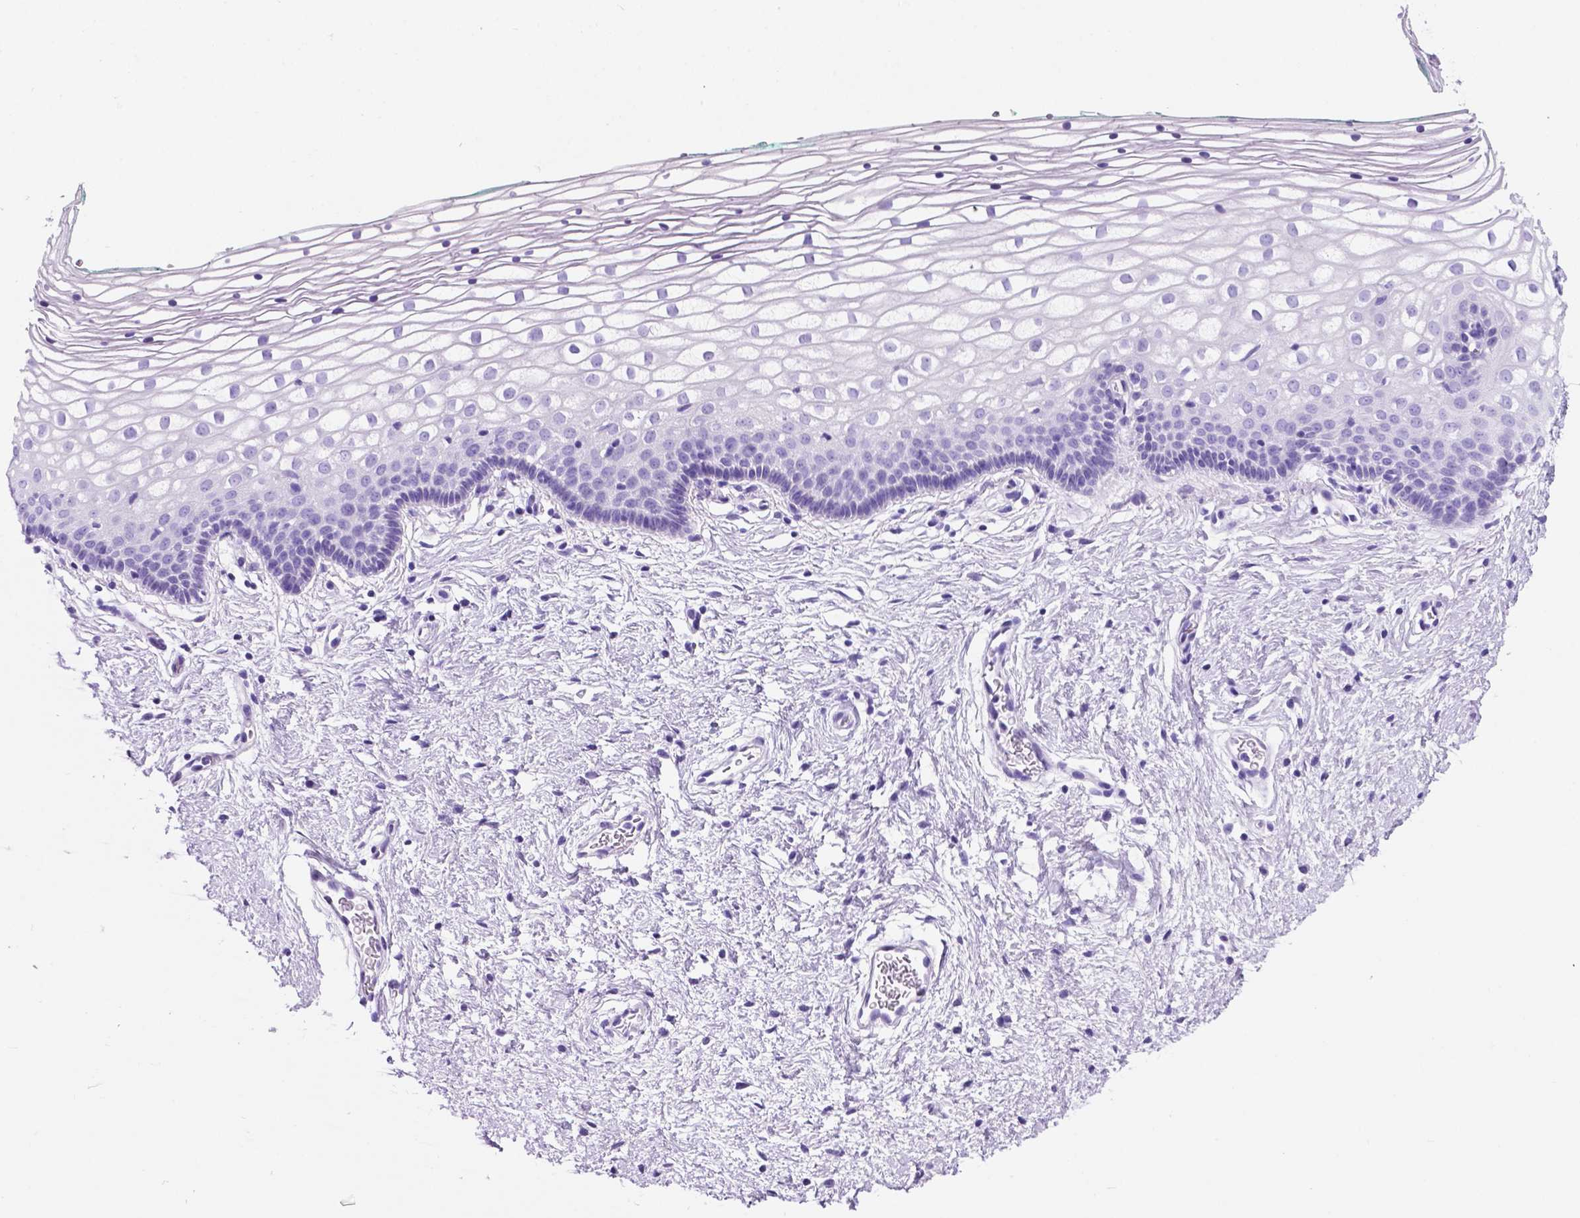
{"staining": {"intensity": "negative", "quantity": "none", "location": "none"}, "tissue": "vagina", "cell_type": "Squamous epithelial cells", "image_type": "normal", "snomed": [{"axis": "morphology", "description": "Normal tissue, NOS"}, {"axis": "topography", "description": "Vagina"}], "caption": "IHC micrograph of benign human vagina stained for a protein (brown), which reveals no staining in squamous epithelial cells. (DAB (3,3'-diaminobenzidine) immunohistochemistry visualized using brightfield microscopy, high magnification).", "gene": "C17orf107", "patient": {"sex": "female", "age": 36}}